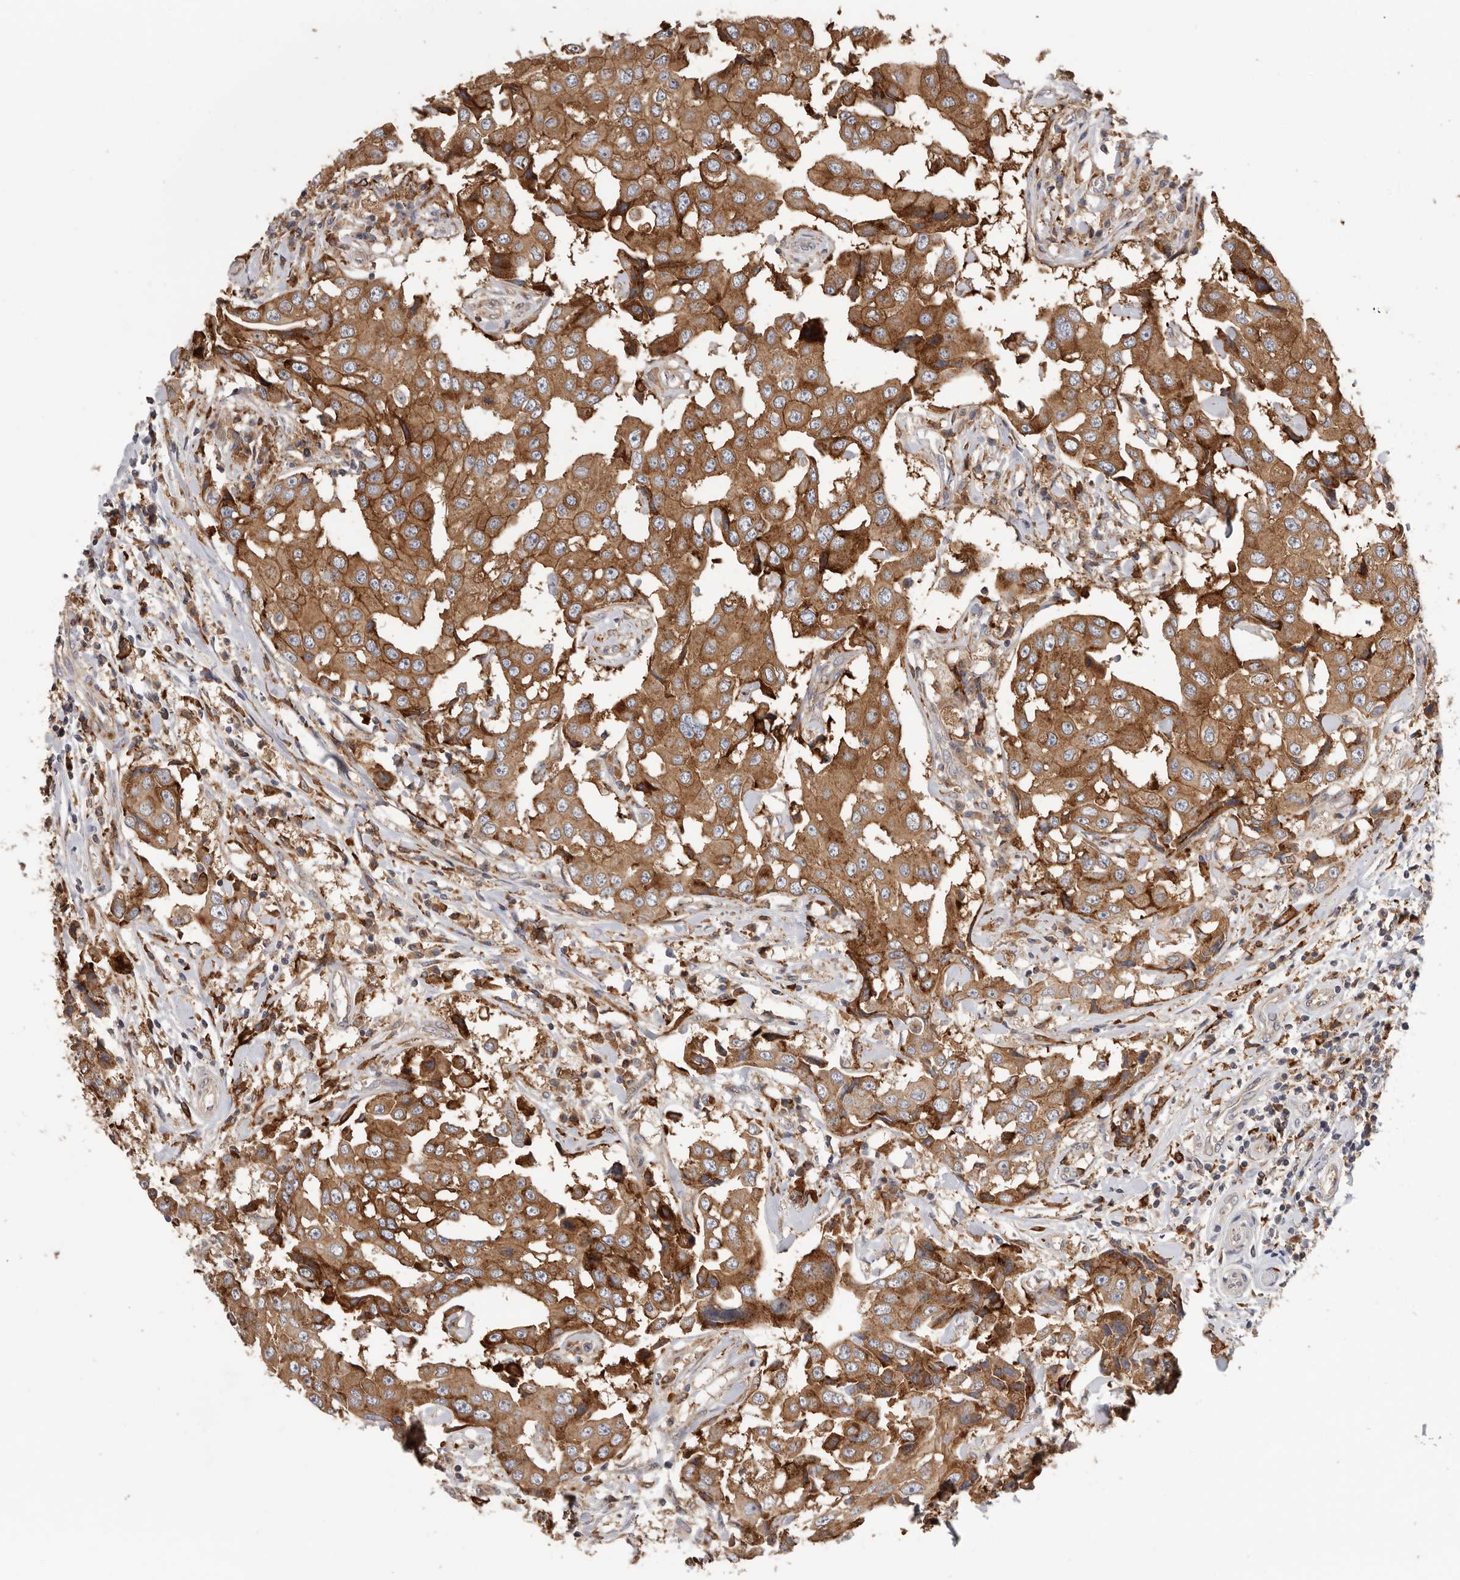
{"staining": {"intensity": "moderate", "quantity": ">75%", "location": "cytoplasmic/membranous"}, "tissue": "breast cancer", "cell_type": "Tumor cells", "image_type": "cancer", "snomed": [{"axis": "morphology", "description": "Duct carcinoma"}, {"axis": "topography", "description": "Breast"}], "caption": "Immunohistochemistry (IHC) micrograph of neoplastic tissue: breast cancer stained using IHC demonstrates medium levels of moderate protein expression localized specifically in the cytoplasmic/membranous of tumor cells, appearing as a cytoplasmic/membranous brown color.", "gene": "TFRC", "patient": {"sex": "female", "age": 27}}